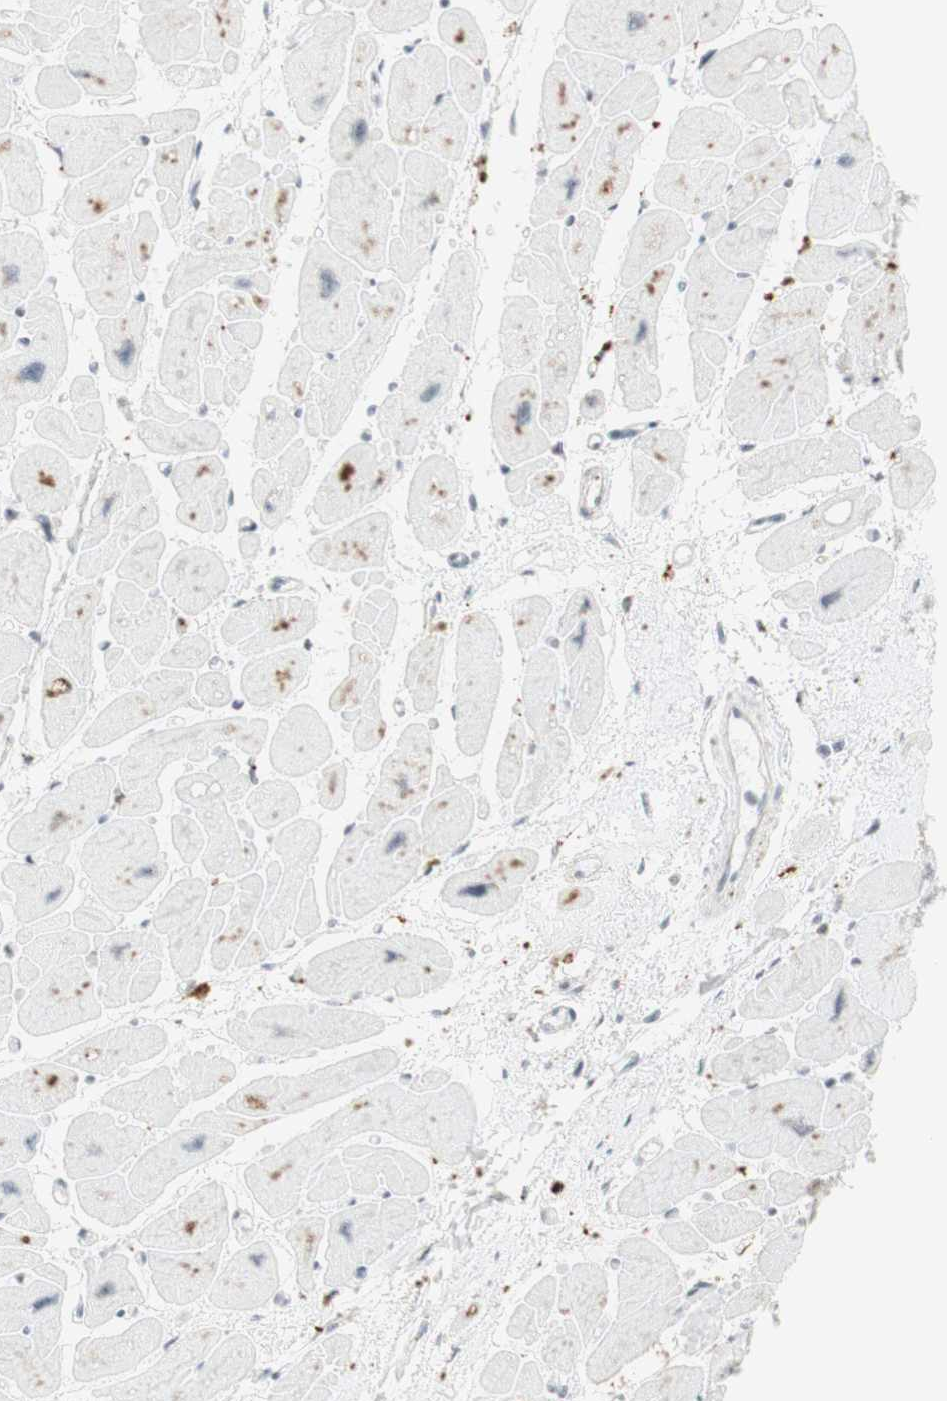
{"staining": {"intensity": "moderate", "quantity": "25%-75%", "location": "cytoplasmic/membranous"}, "tissue": "heart muscle", "cell_type": "Cardiomyocytes", "image_type": "normal", "snomed": [{"axis": "morphology", "description": "Normal tissue, NOS"}, {"axis": "topography", "description": "Heart"}], "caption": "Heart muscle stained with immunohistochemistry exhibits moderate cytoplasmic/membranous positivity in about 25%-75% of cardiomyocytes. Immunohistochemistry stains the protein in brown and the nuclei are stained blue.", "gene": "IRF1", "patient": {"sex": "female", "age": 54}}